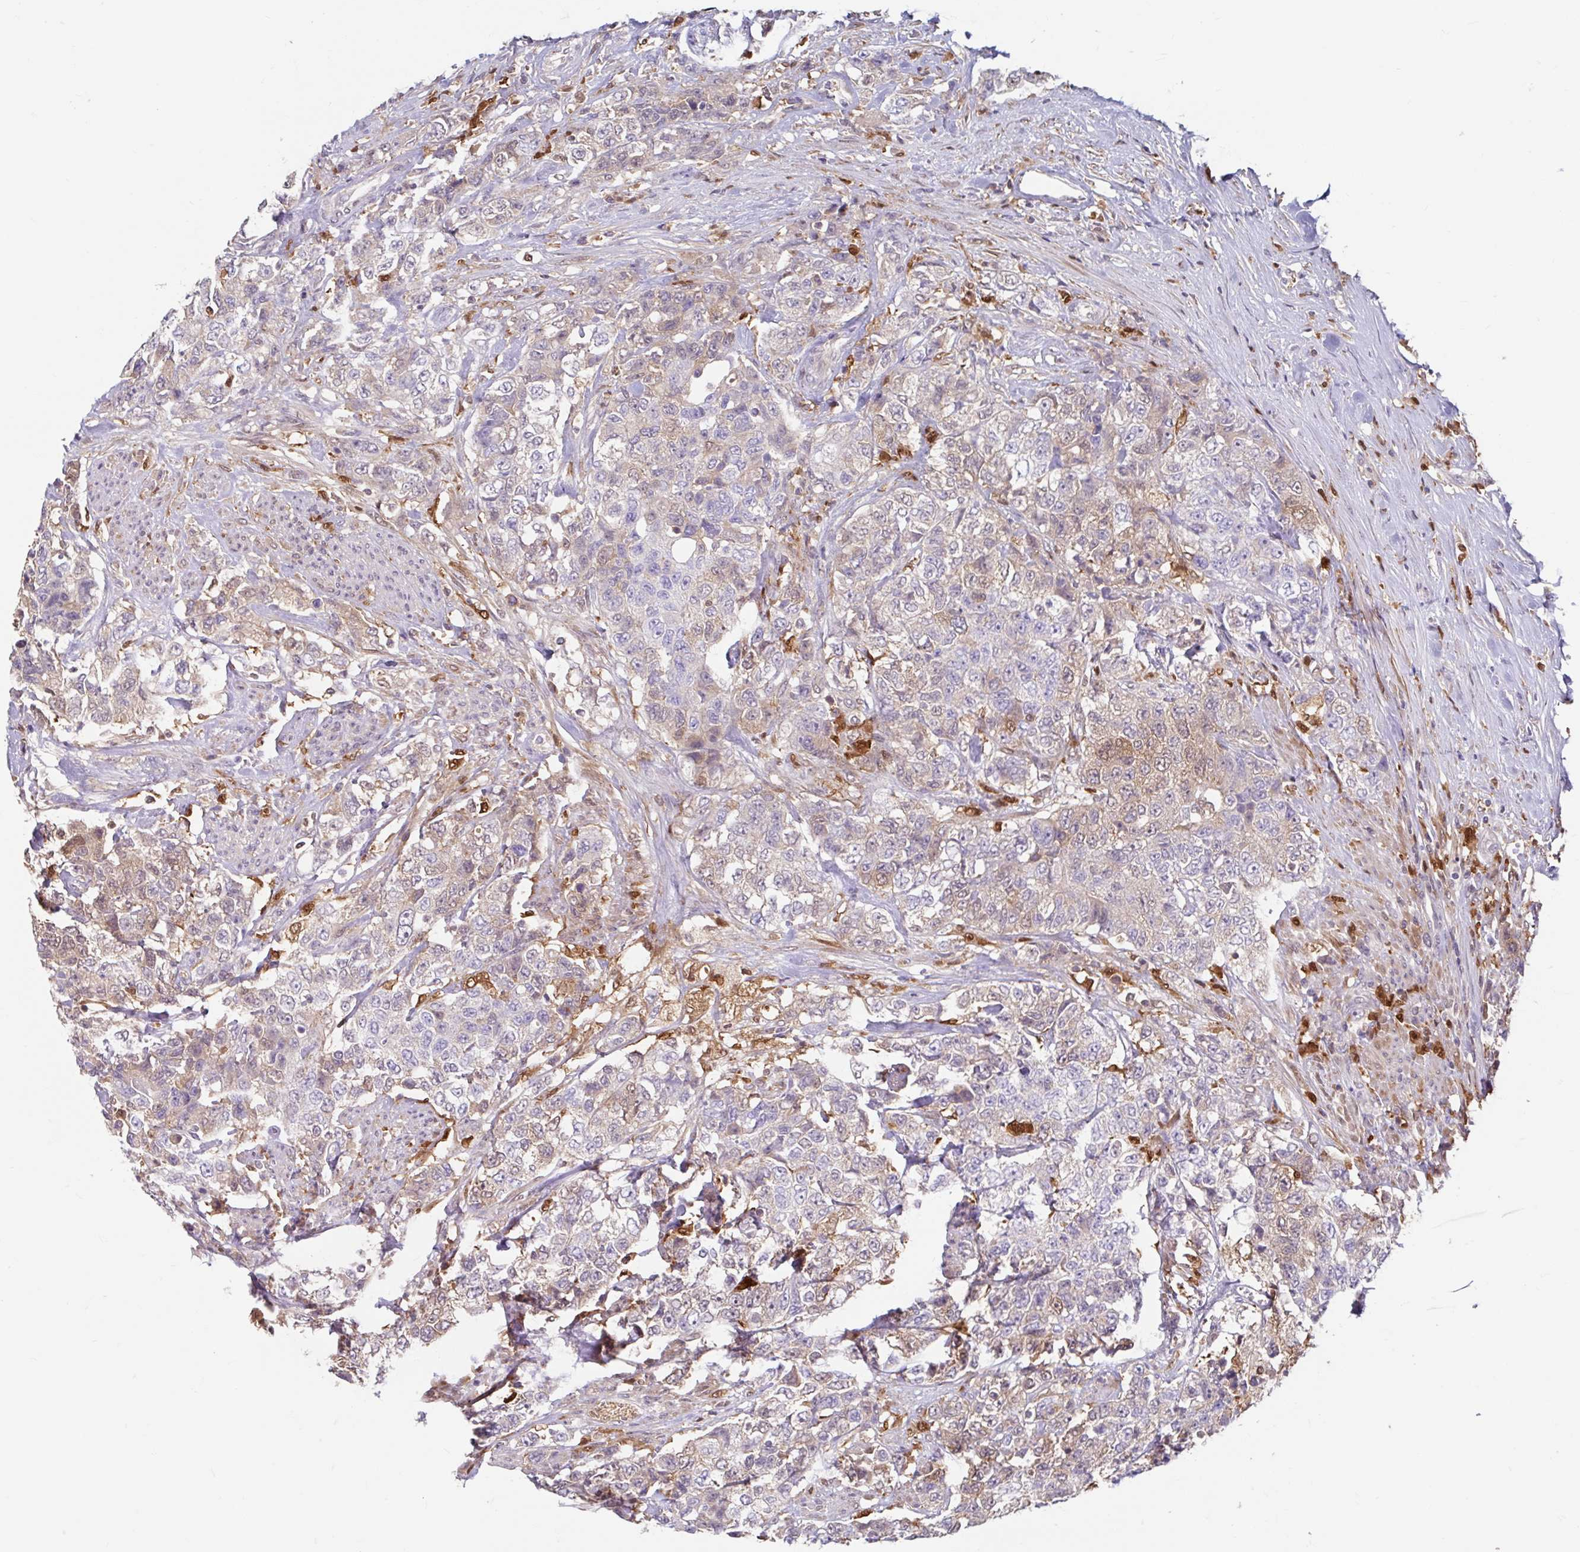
{"staining": {"intensity": "weak", "quantity": "<25%", "location": "cytoplasmic/membranous"}, "tissue": "urothelial cancer", "cell_type": "Tumor cells", "image_type": "cancer", "snomed": [{"axis": "morphology", "description": "Urothelial carcinoma, High grade"}, {"axis": "topography", "description": "Urinary bladder"}], "caption": "Immunohistochemical staining of high-grade urothelial carcinoma displays no significant staining in tumor cells.", "gene": "BLVRA", "patient": {"sex": "female", "age": 78}}